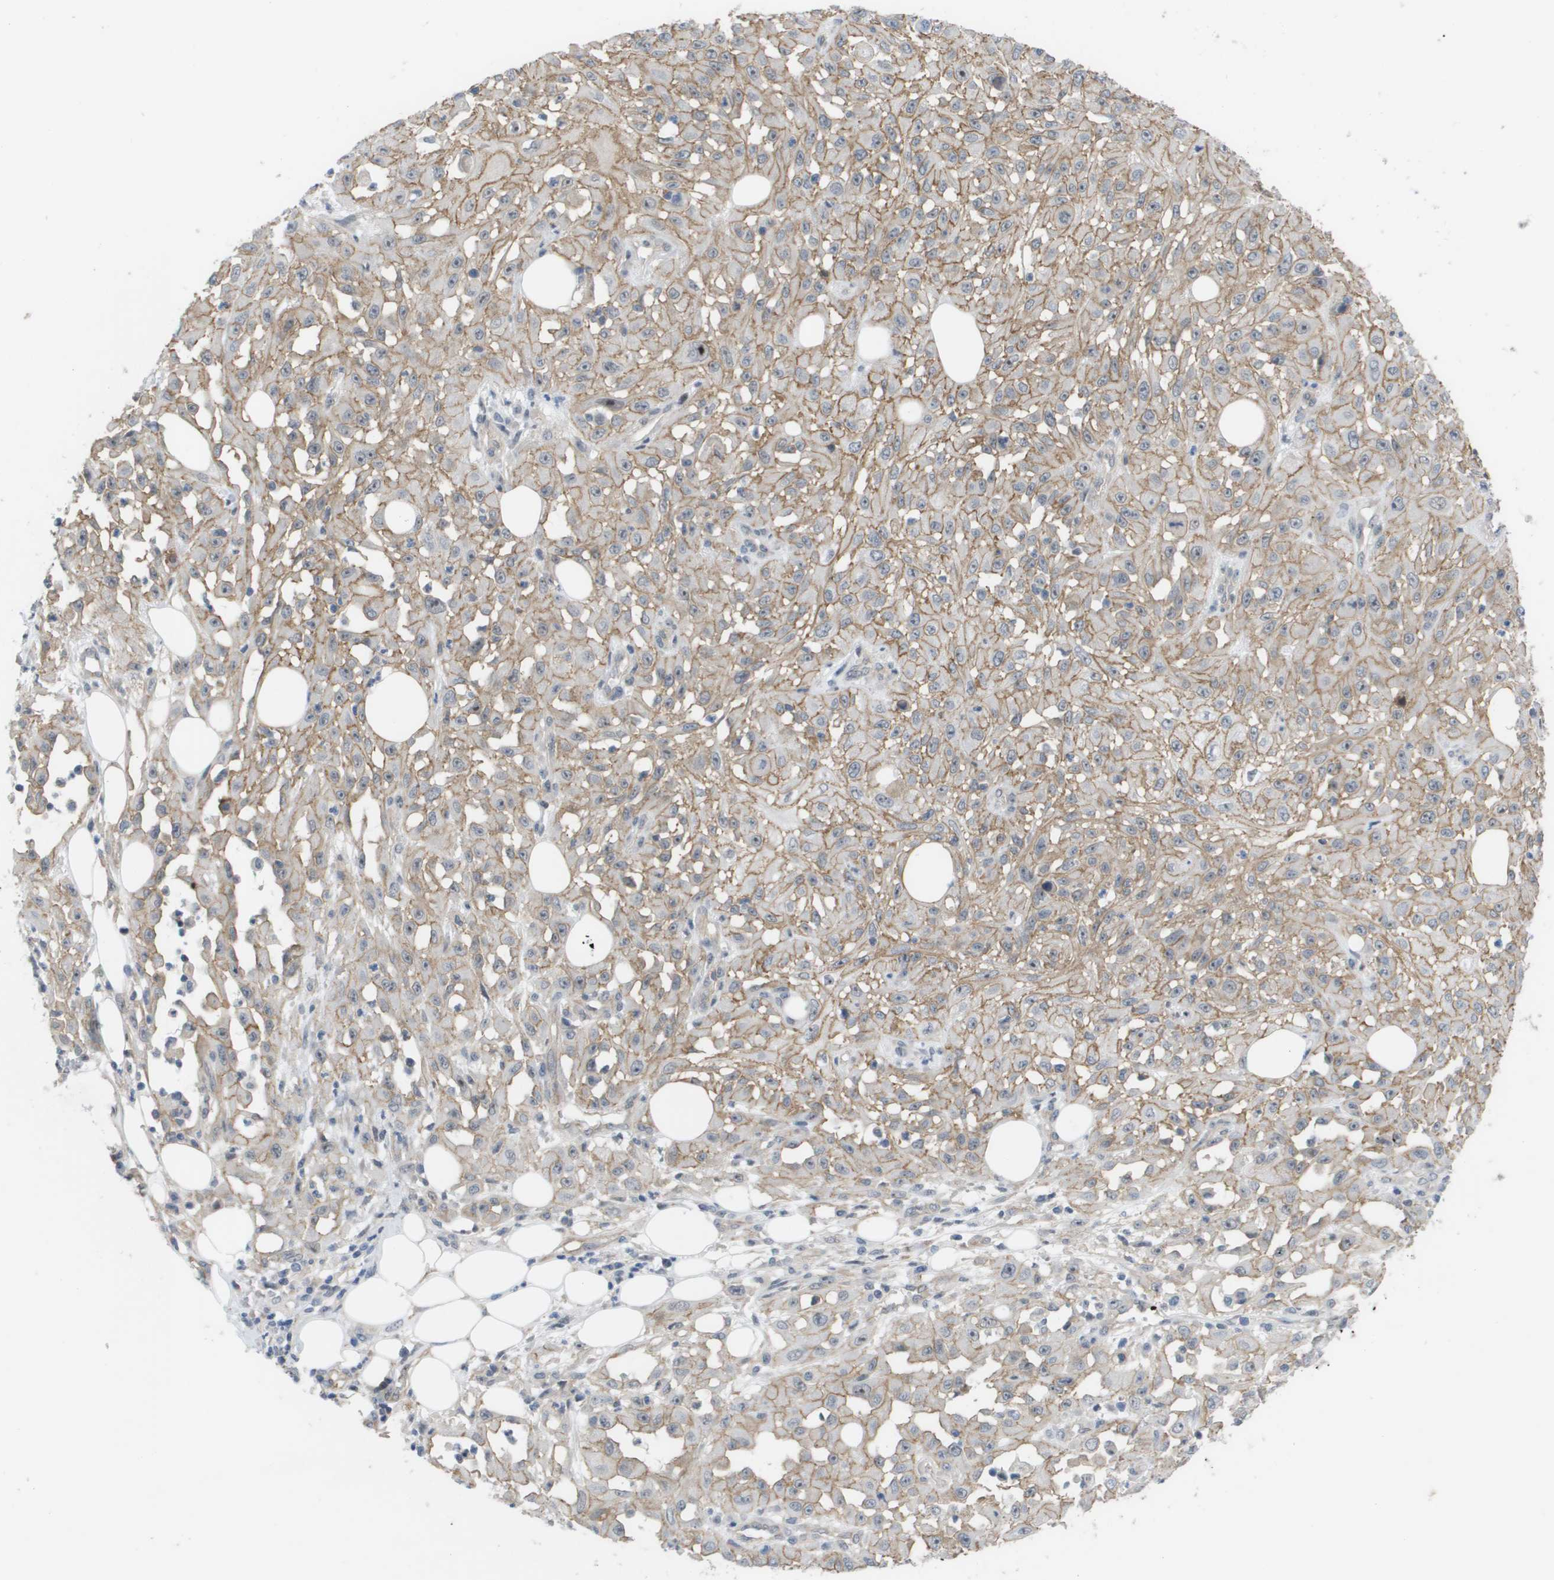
{"staining": {"intensity": "moderate", "quantity": ">75%", "location": "cytoplasmic/membranous"}, "tissue": "skin cancer", "cell_type": "Tumor cells", "image_type": "cancer", "snomed": [{"axis": "morphology", "description": "Squamous cell carcinoma, NOS"}, {"axis": "morphology", "description": "Squamous cell carcinoma, metastatic, NOS"}, {"axis": "topography", "description": "Skin"}, {"axis": "topography", "description": "Lymph node"}], "caption": "A histopathology image of human skin cancer (metastatic squamous cell carcinoma) stained for a protein shows moderate cytoplasmic/membranous brown staining in tumor cells.", "gene": "MTARC2", "patient": {"sex": "male", "age": 75}}